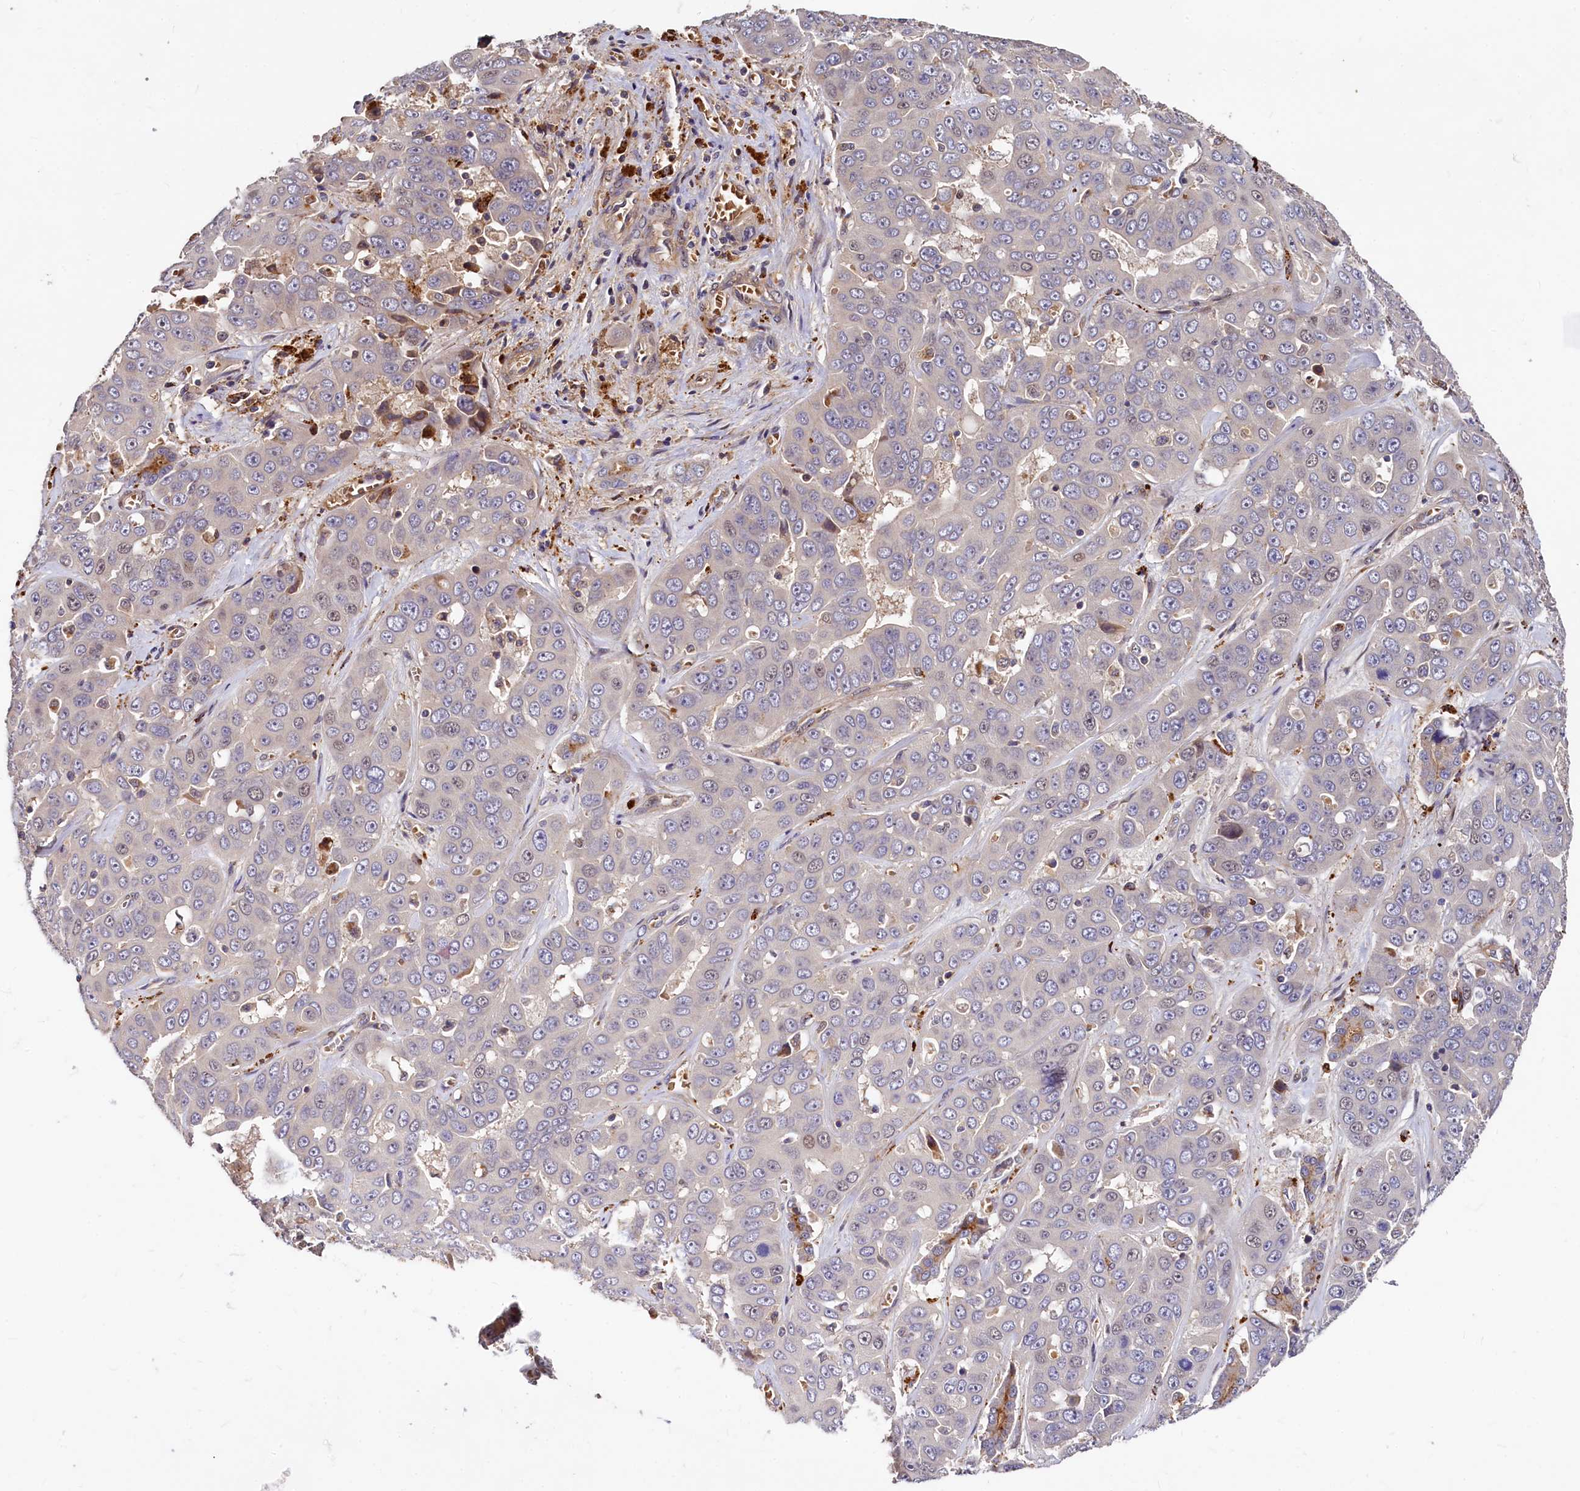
{"staining": {"intensity": "negative", "quantity": "none", "location": "none"}, "tissue": "liver cancer", "cell_type": "Tumor cells", "image_type": "cancer", "snomed": [{"axis": "morphology", "description": "Cholangiocarcinoma"}, {"axis": "topography", "description": "Liver"}], "caption": "High magnification brightfield microscopy of liver cancer (cholangiocarcinoma) stained with DAB (brown) and counterstained with hematoxylin (blue): tumor cells show no significant staining. The staining is performed using DAB brown chromogen with nuclei counter-stained in using hematoxylin.", "gene": "ATG101", "patient": {"sex": "female", "age": 52}}